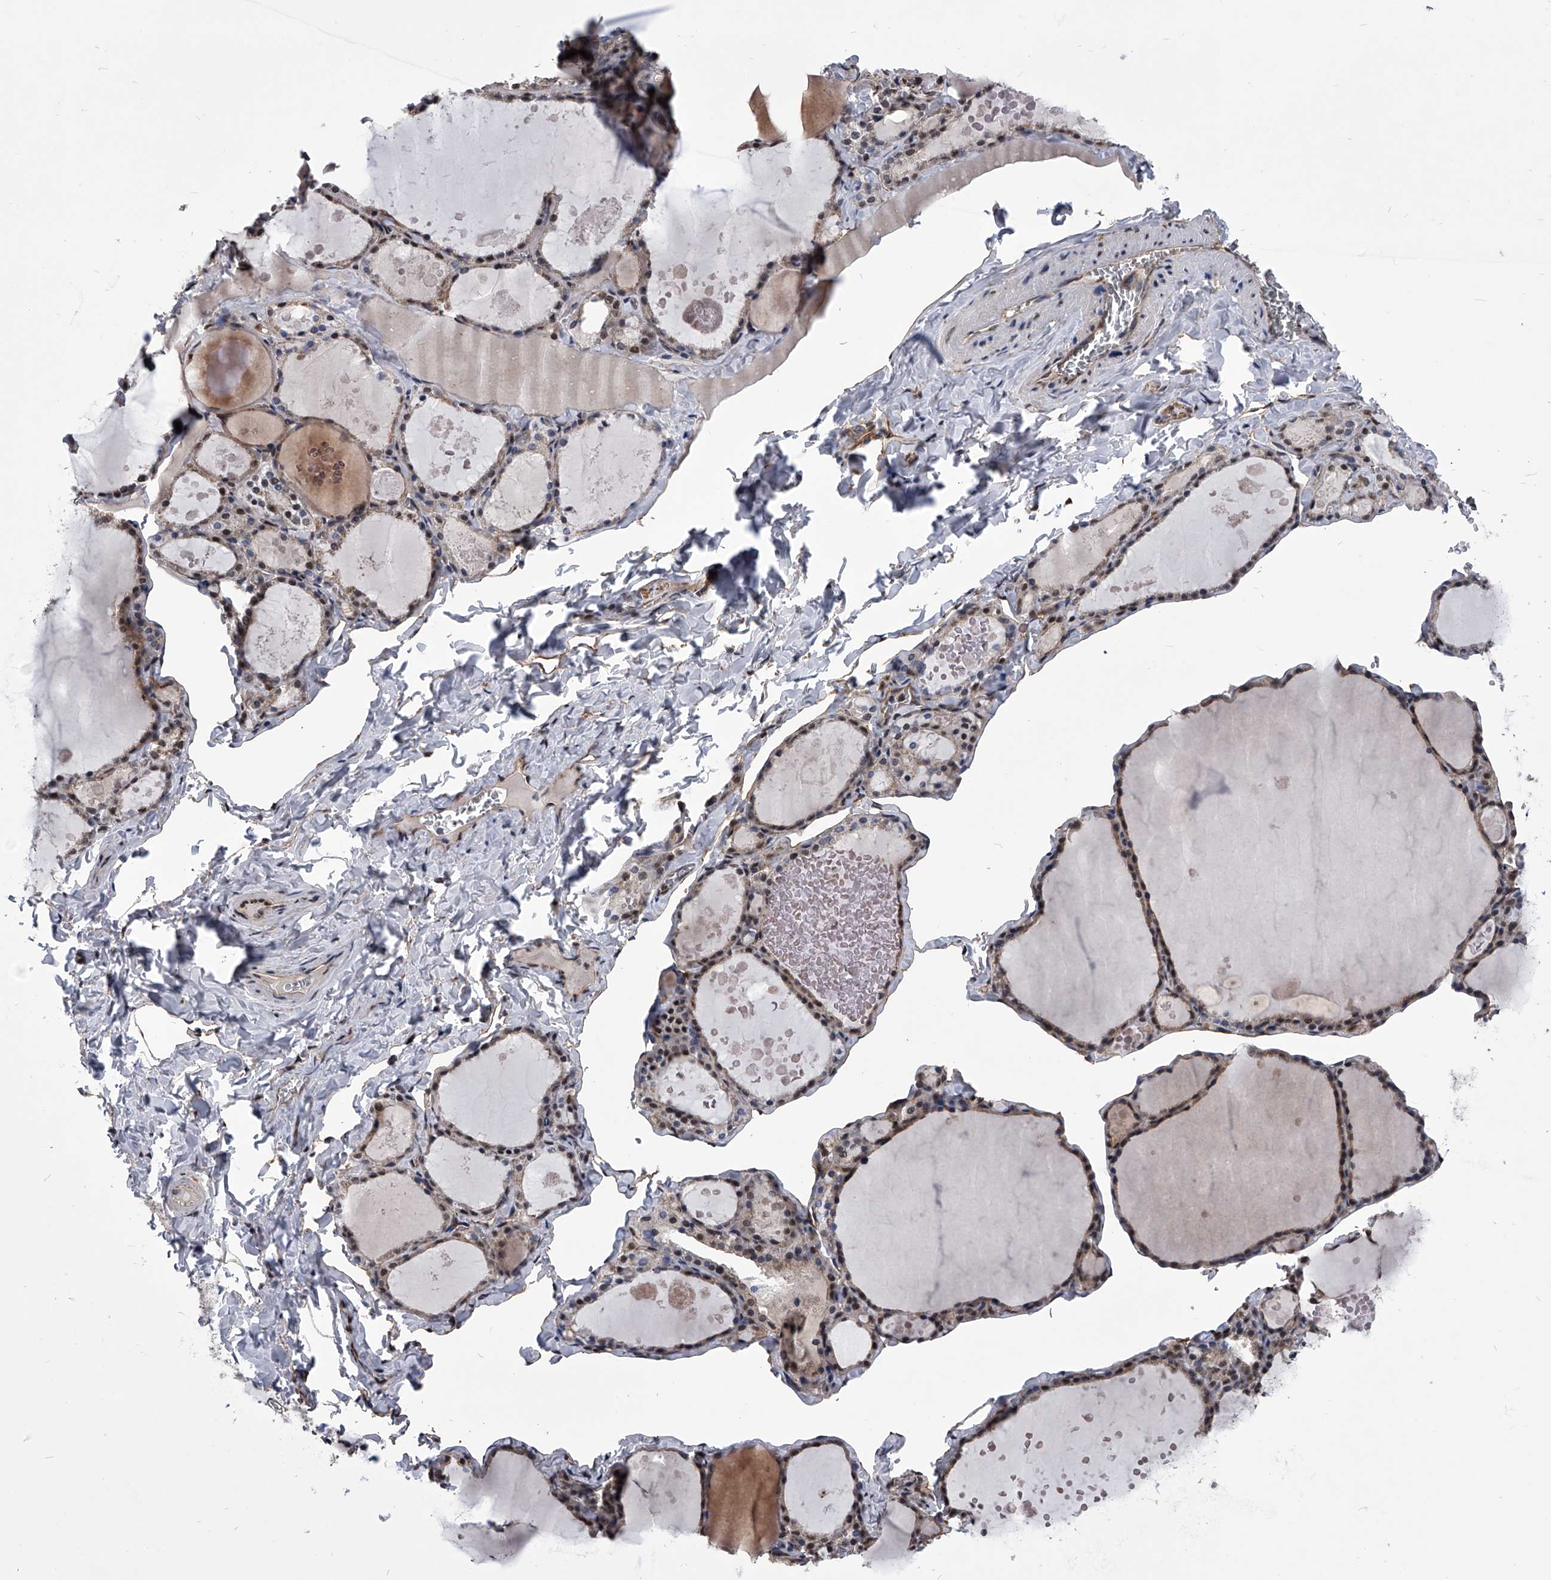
{"staining": {"intensity": "moderate", "quantity": ">75%", "location": "nuclear"}, "tissue": "thyroid gland", "cell_type": "Glandular cells", "image_type": "normal", "snomed": [{"axis": "morphology", "description": "Normal tissue, NOS"}, {"axis": "topography", "description": "Thyroid gland"}], "caption": "Immunohistochemistry (IHC) of benign human thyroid gland displays medium levels of moderate nuclear staining in about >75% of glandular cells.", "gene": "ZNF76", "patient": {"sex": "male", "age": 56}}